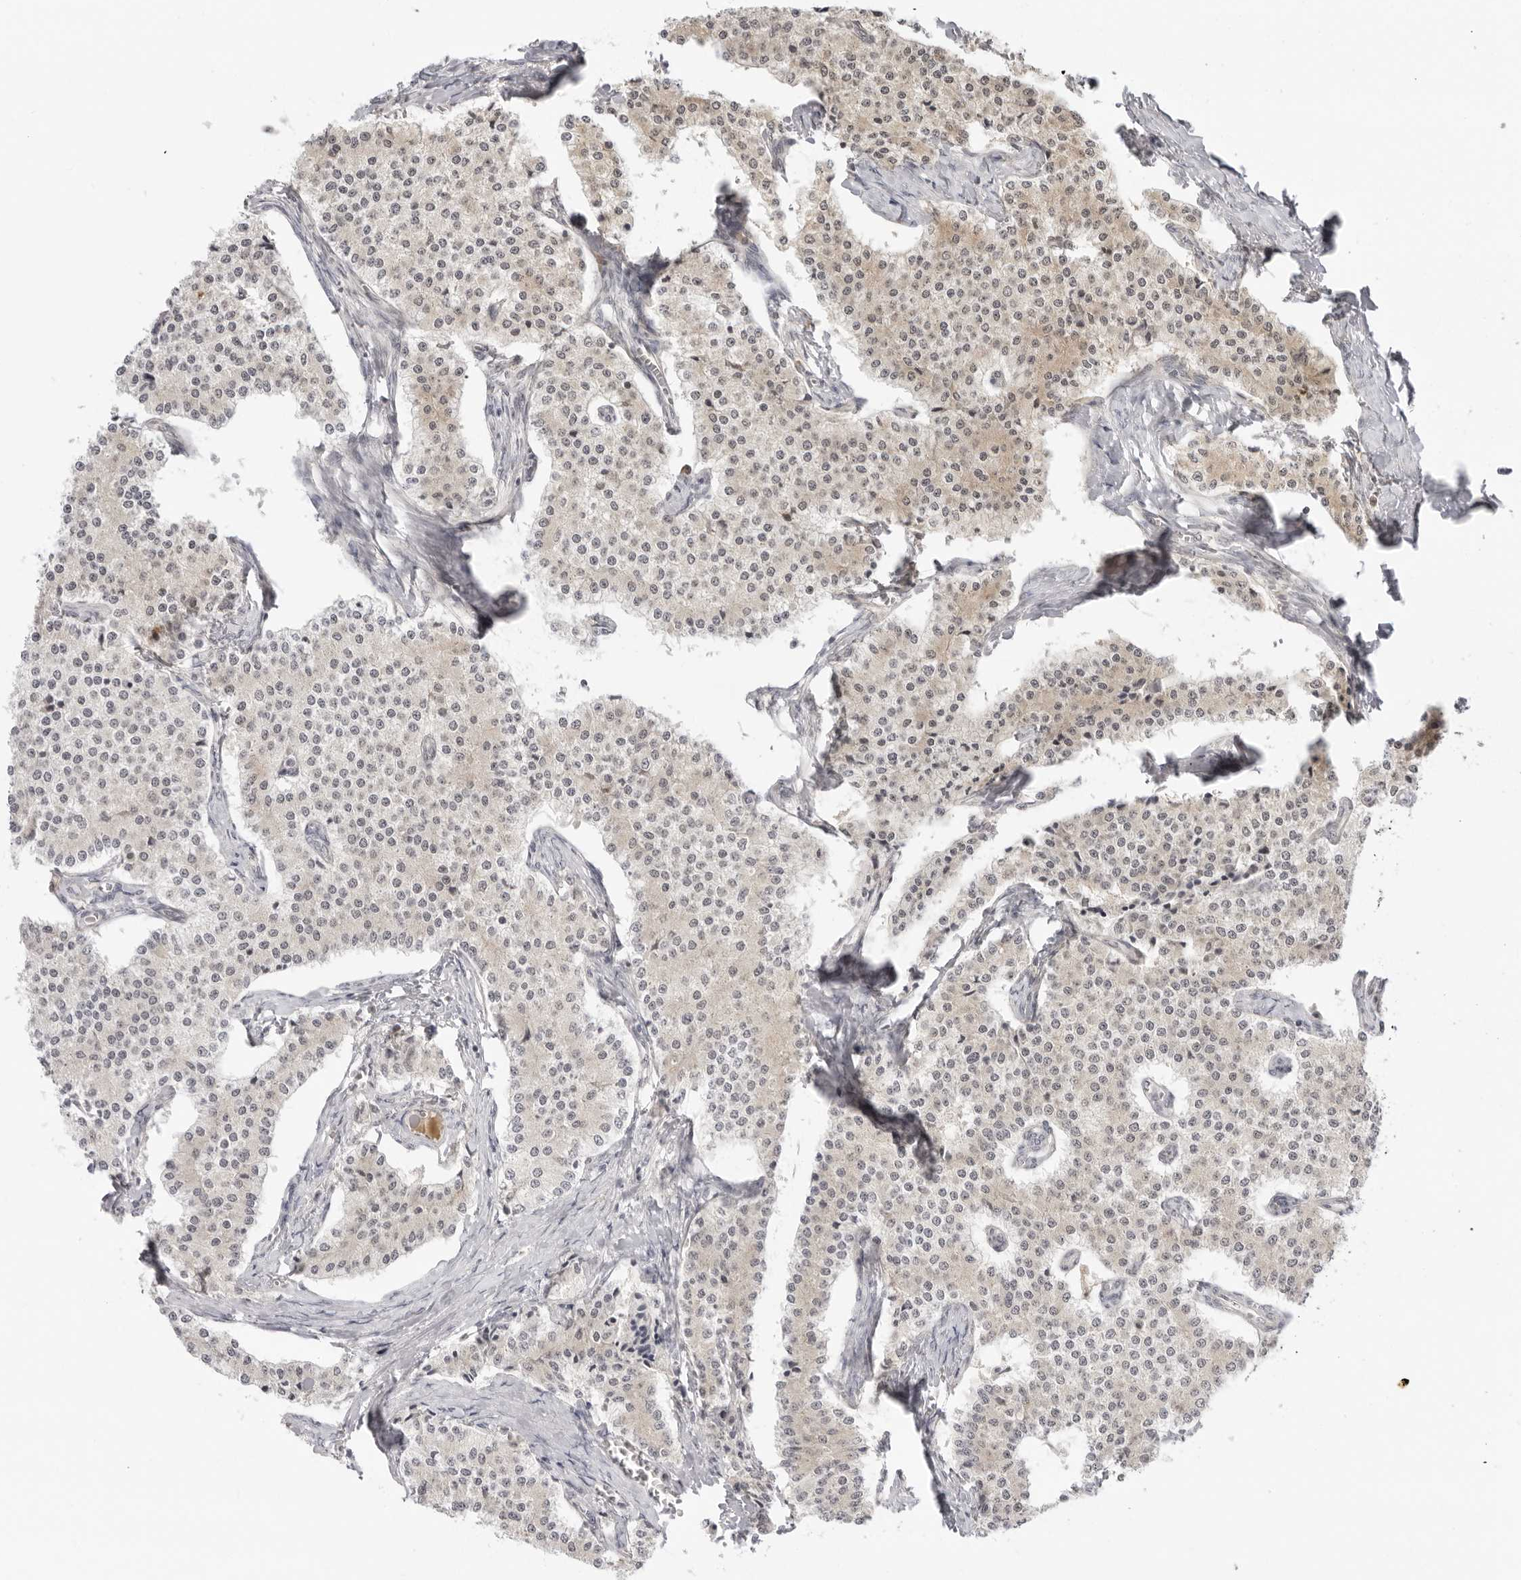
{"staining": {"intensity": "weak", "quantity": "<25%", "location": "cytoplasmic/membranous"}, "tissue": "carcinoid", "cell_type": "Tumor cells", "image_type": "cancer", "snomed": [{"axis": "morphology", "description": "Carcinoid, malignant, NOS"}, {"axis": "topography", "description": "Colon"}], "caption": "DAB (3,3'-diaminobenzidine) immunohistochemical staining of carcinoid (malignant) shows no significant positivity in tumor cells. (DAB immunohistochemistry with hematoxylin counter stain).", "gene": "PRRC2C", "patient": {"sex": "female", "age": 52}}